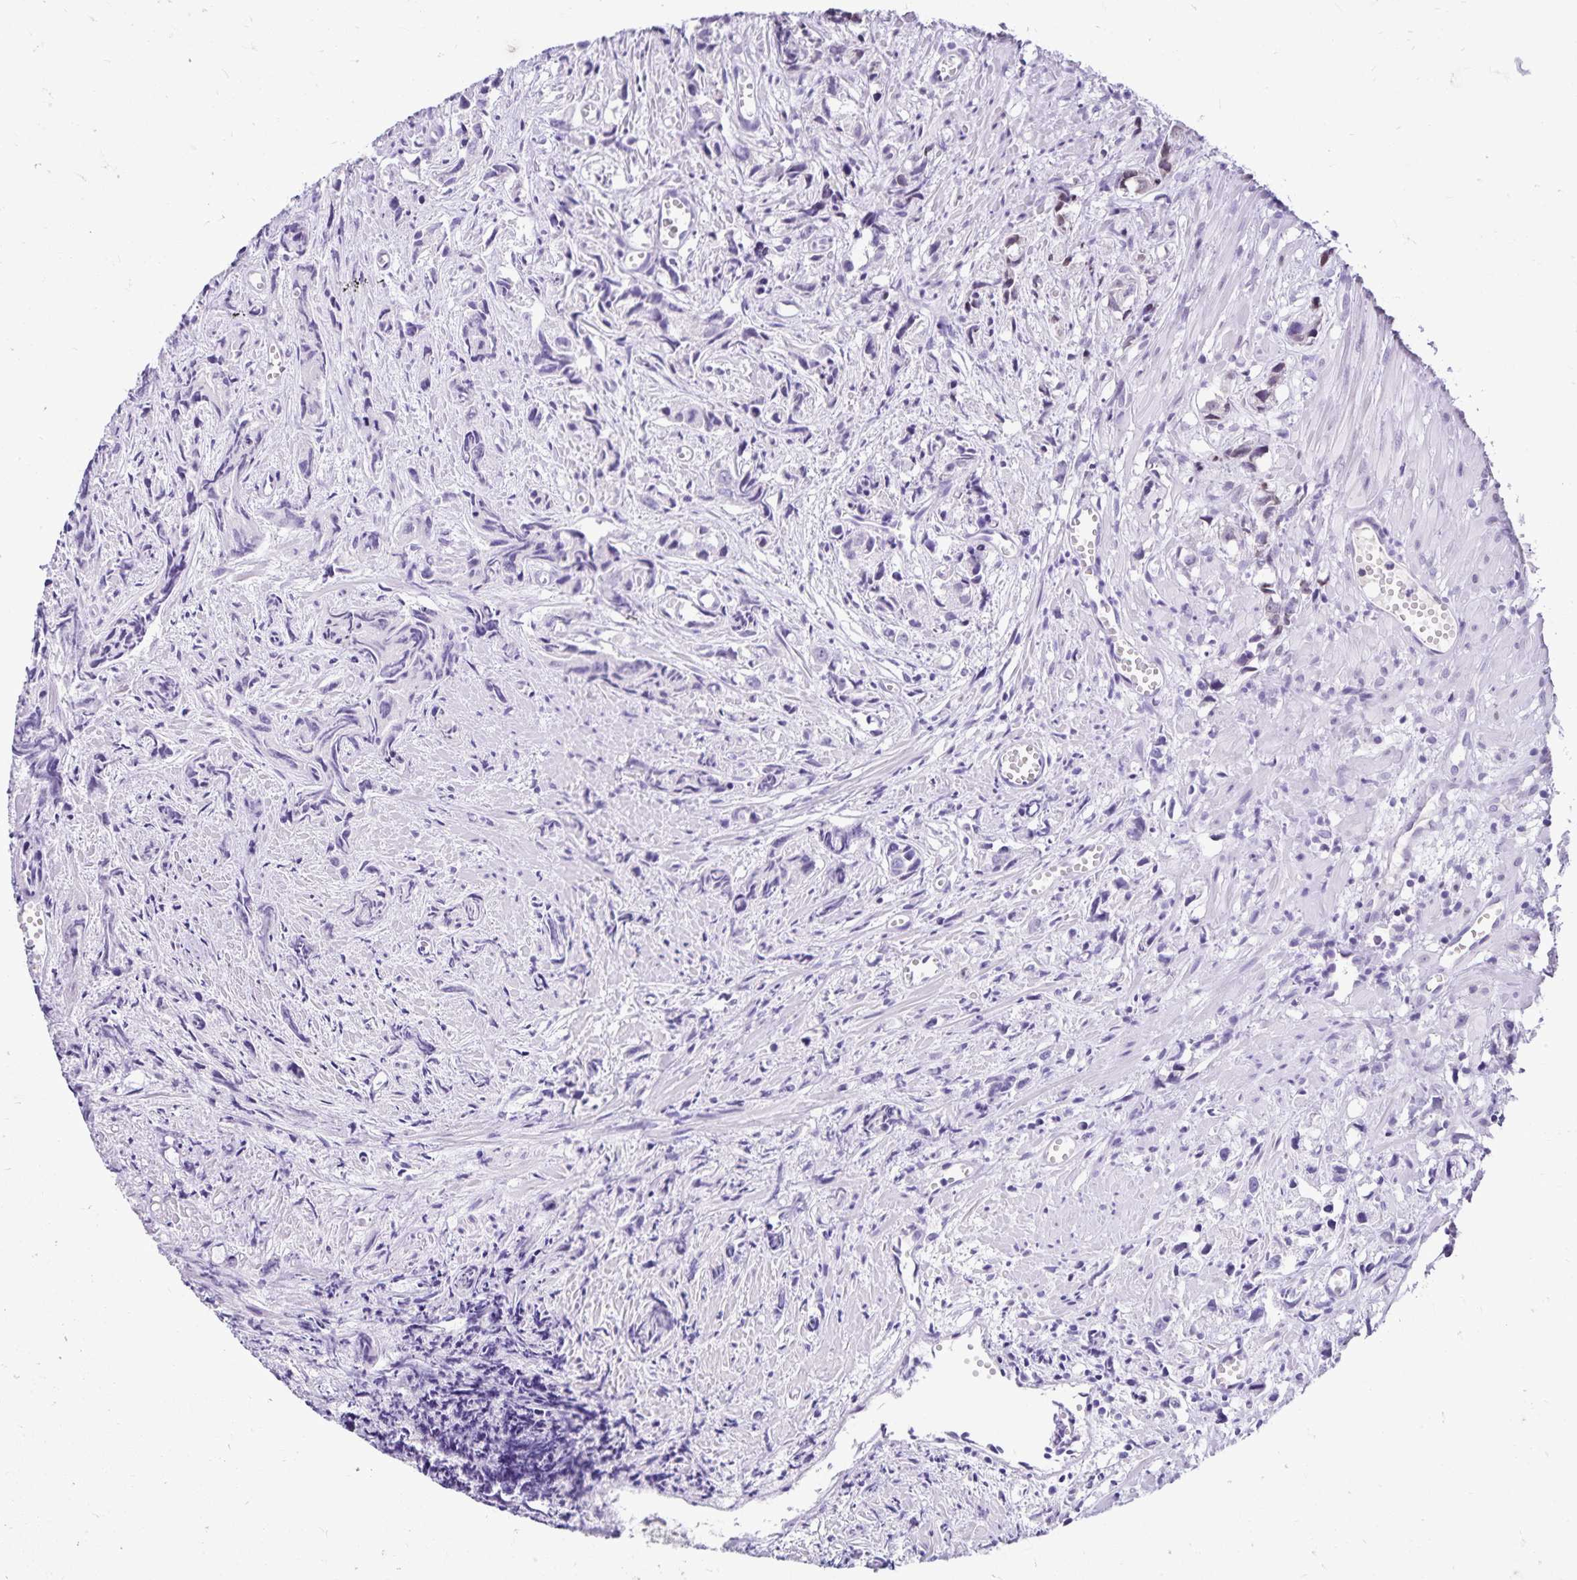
{"staining": {"intensity": "negative", "quantity": "none", "location": "none"}, "tissue": "prostate cancer", "cell_type": "Tumor cells", "image_type": "cancer", "snomed": [{"axis": "morphology", "description": "Adenocarcinoma, High grade"}, {"axis": "topography", "description": "Prostate"}], "caption": "Immunohistochemical staining of high-grade adenocarcinoma (prostate) shows no significant staining in tumor cells. (Immunohistochemistry (ihc), brightfield microscopy, high magnification).", "gene": "FAM166C", "patient": {"sex": "male", "age": 58}}